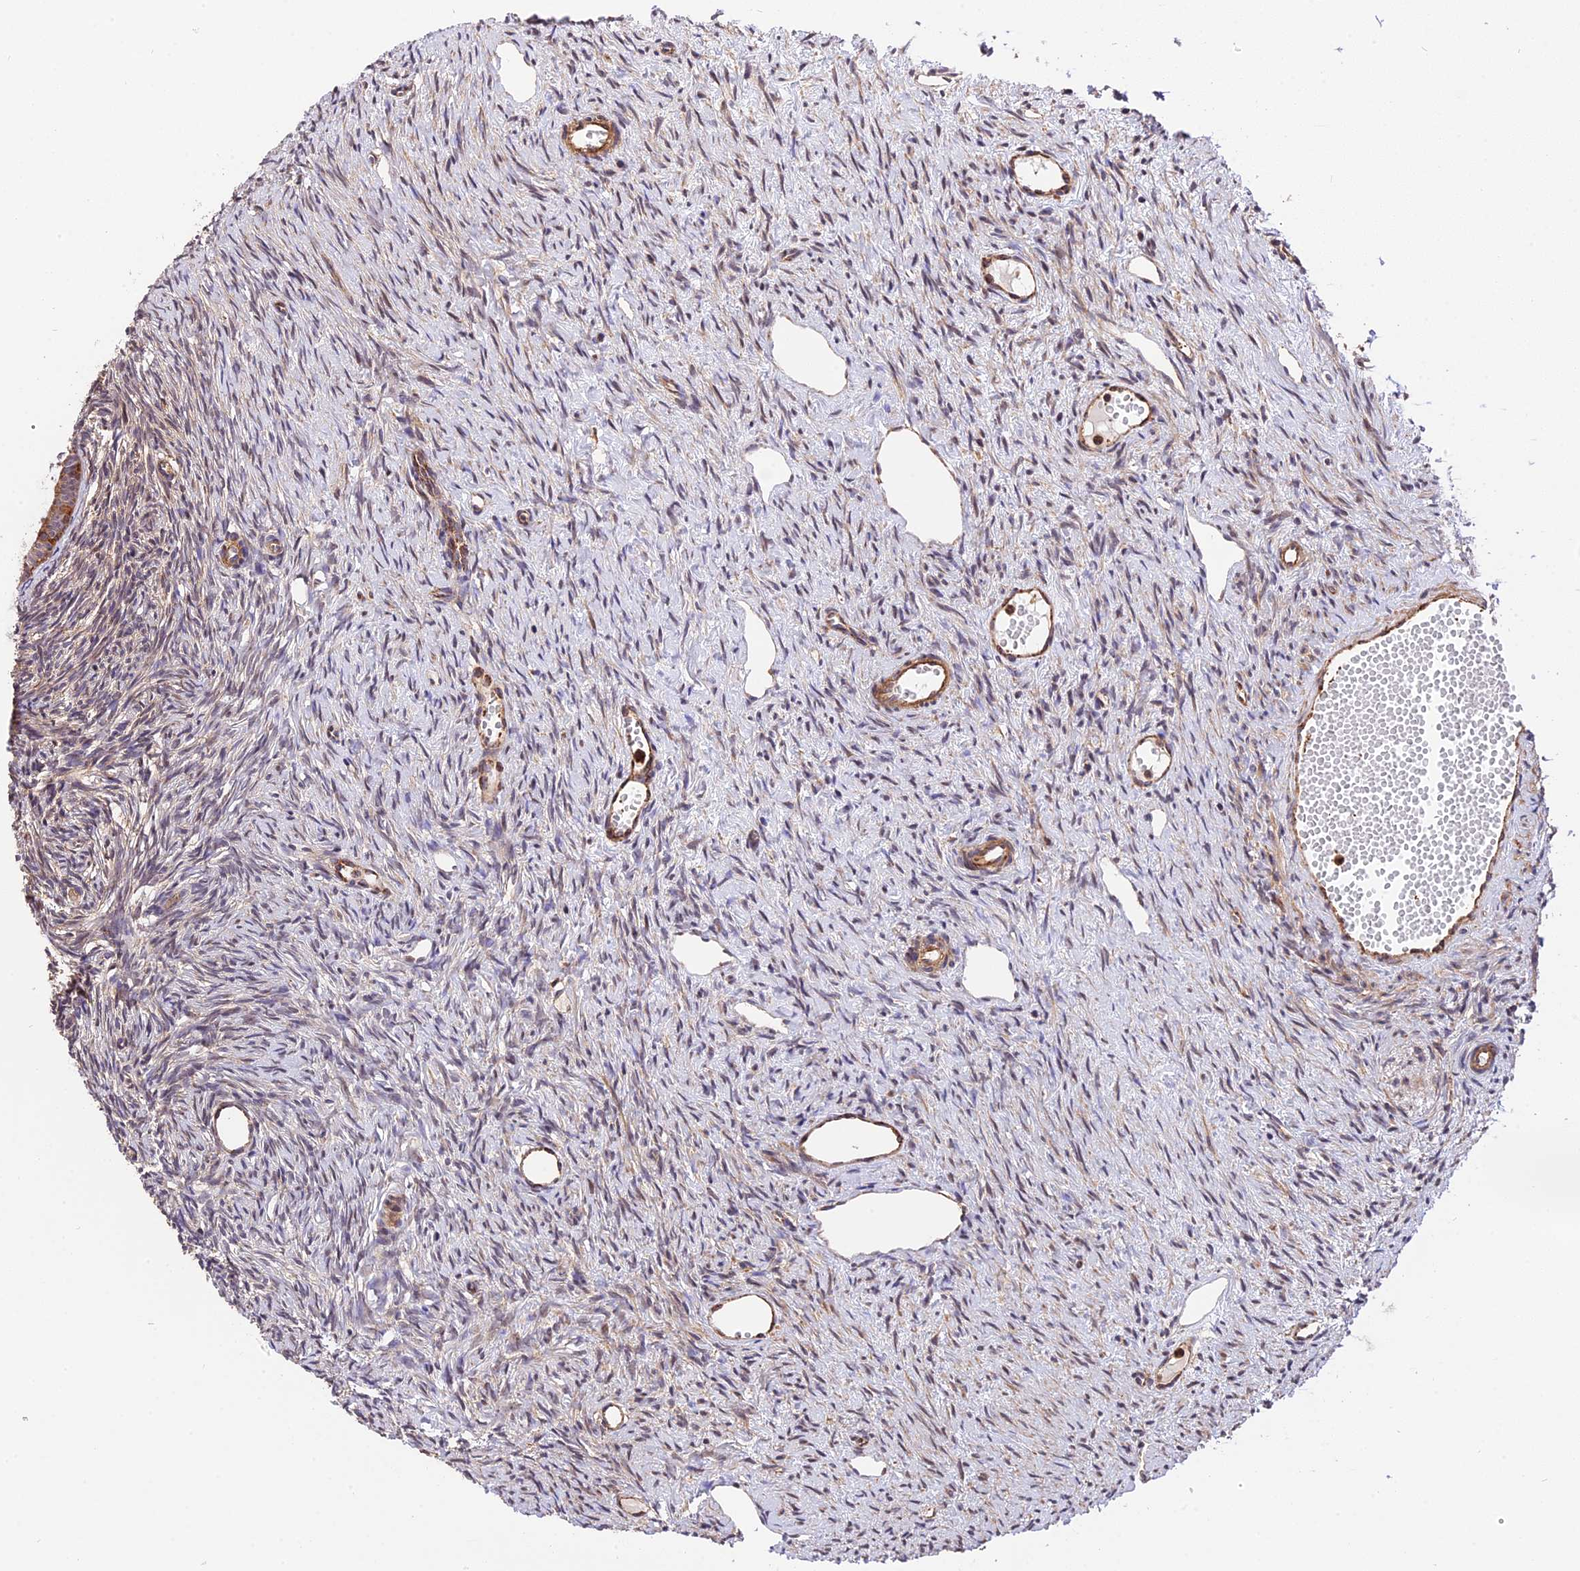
{"staining": {"intensity": "negative", "quantity": "none", "location": "none"}, "tissue": "ovary", "cell_type": "Ovarian stroma cells", "image_type": "normal", "snomed": [{"axis": "morphology", "description": "Normal tissue, NOS"}, {"axis": "topography", "description": "Ovary"}], "caption": "This is a histopathology image of immunohistochemistry (IHC) staining of benign ovary, which shows no staining in ovarian stroma cells. (DAB (3,3'-diaminobenzidine) IHC, high magnification).", "gene": "HERPUD1", "patient": {"sex": "female", "age": 51}}